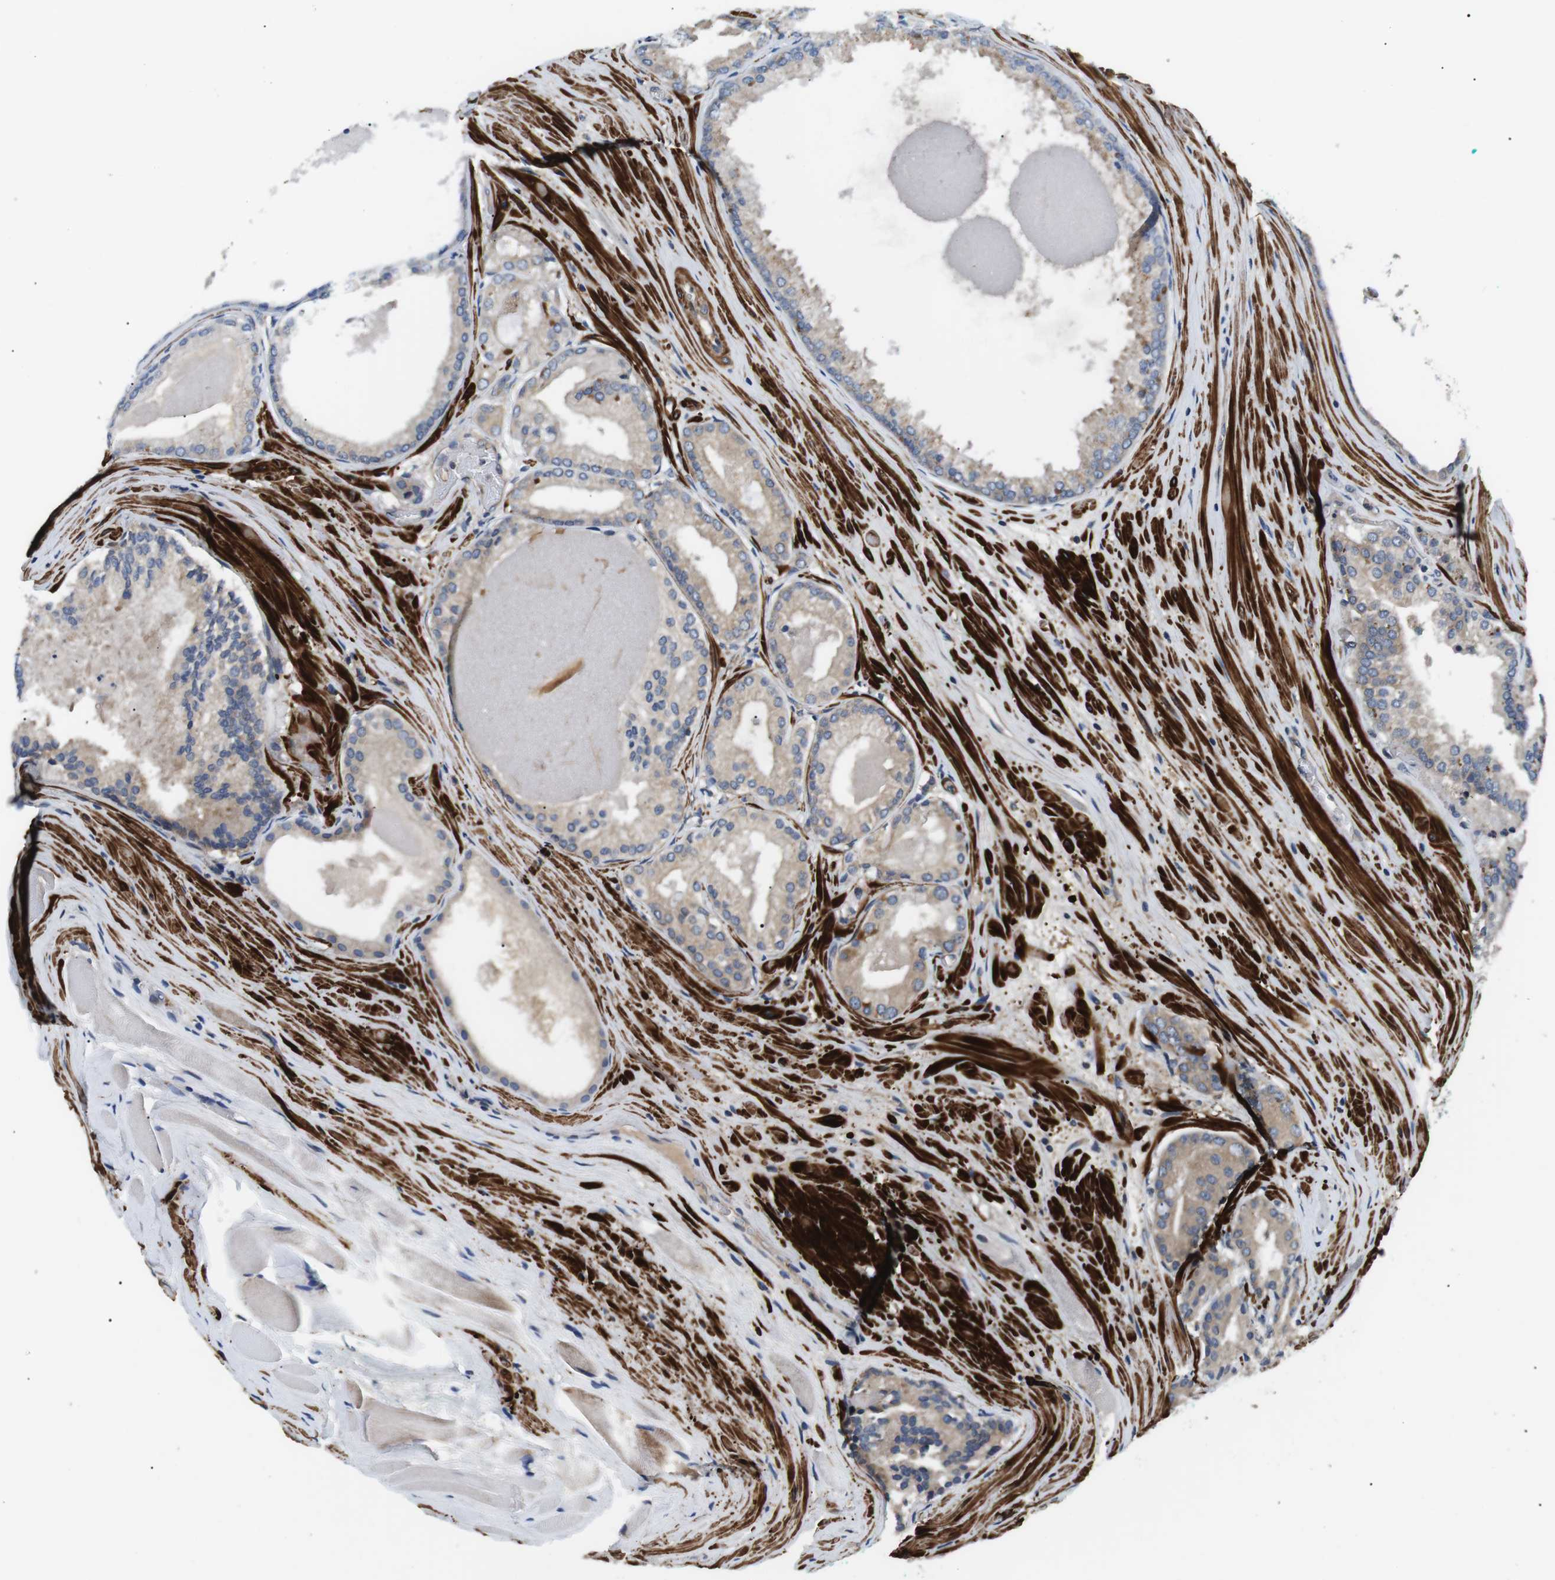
{"staining": {"intensity": "weak", "quantity": "<25%", "location": "cytoplasmic/membranous"}, "tissue": "prostate cancer", "cell_type": "Tumor cells", "image_type": "cancer", "snomed": [{"axis": "morphology", "description": "Adenocarcinoma, High grade"}, {"axis": "topography", "description": "Prostate"}], "caption": "Human prostate cancer stained for a protein using IHC demonstrates no staining in tumor cells.", "gene": "DIPK1A", "patient": {"sex": "male", "age": 59}}